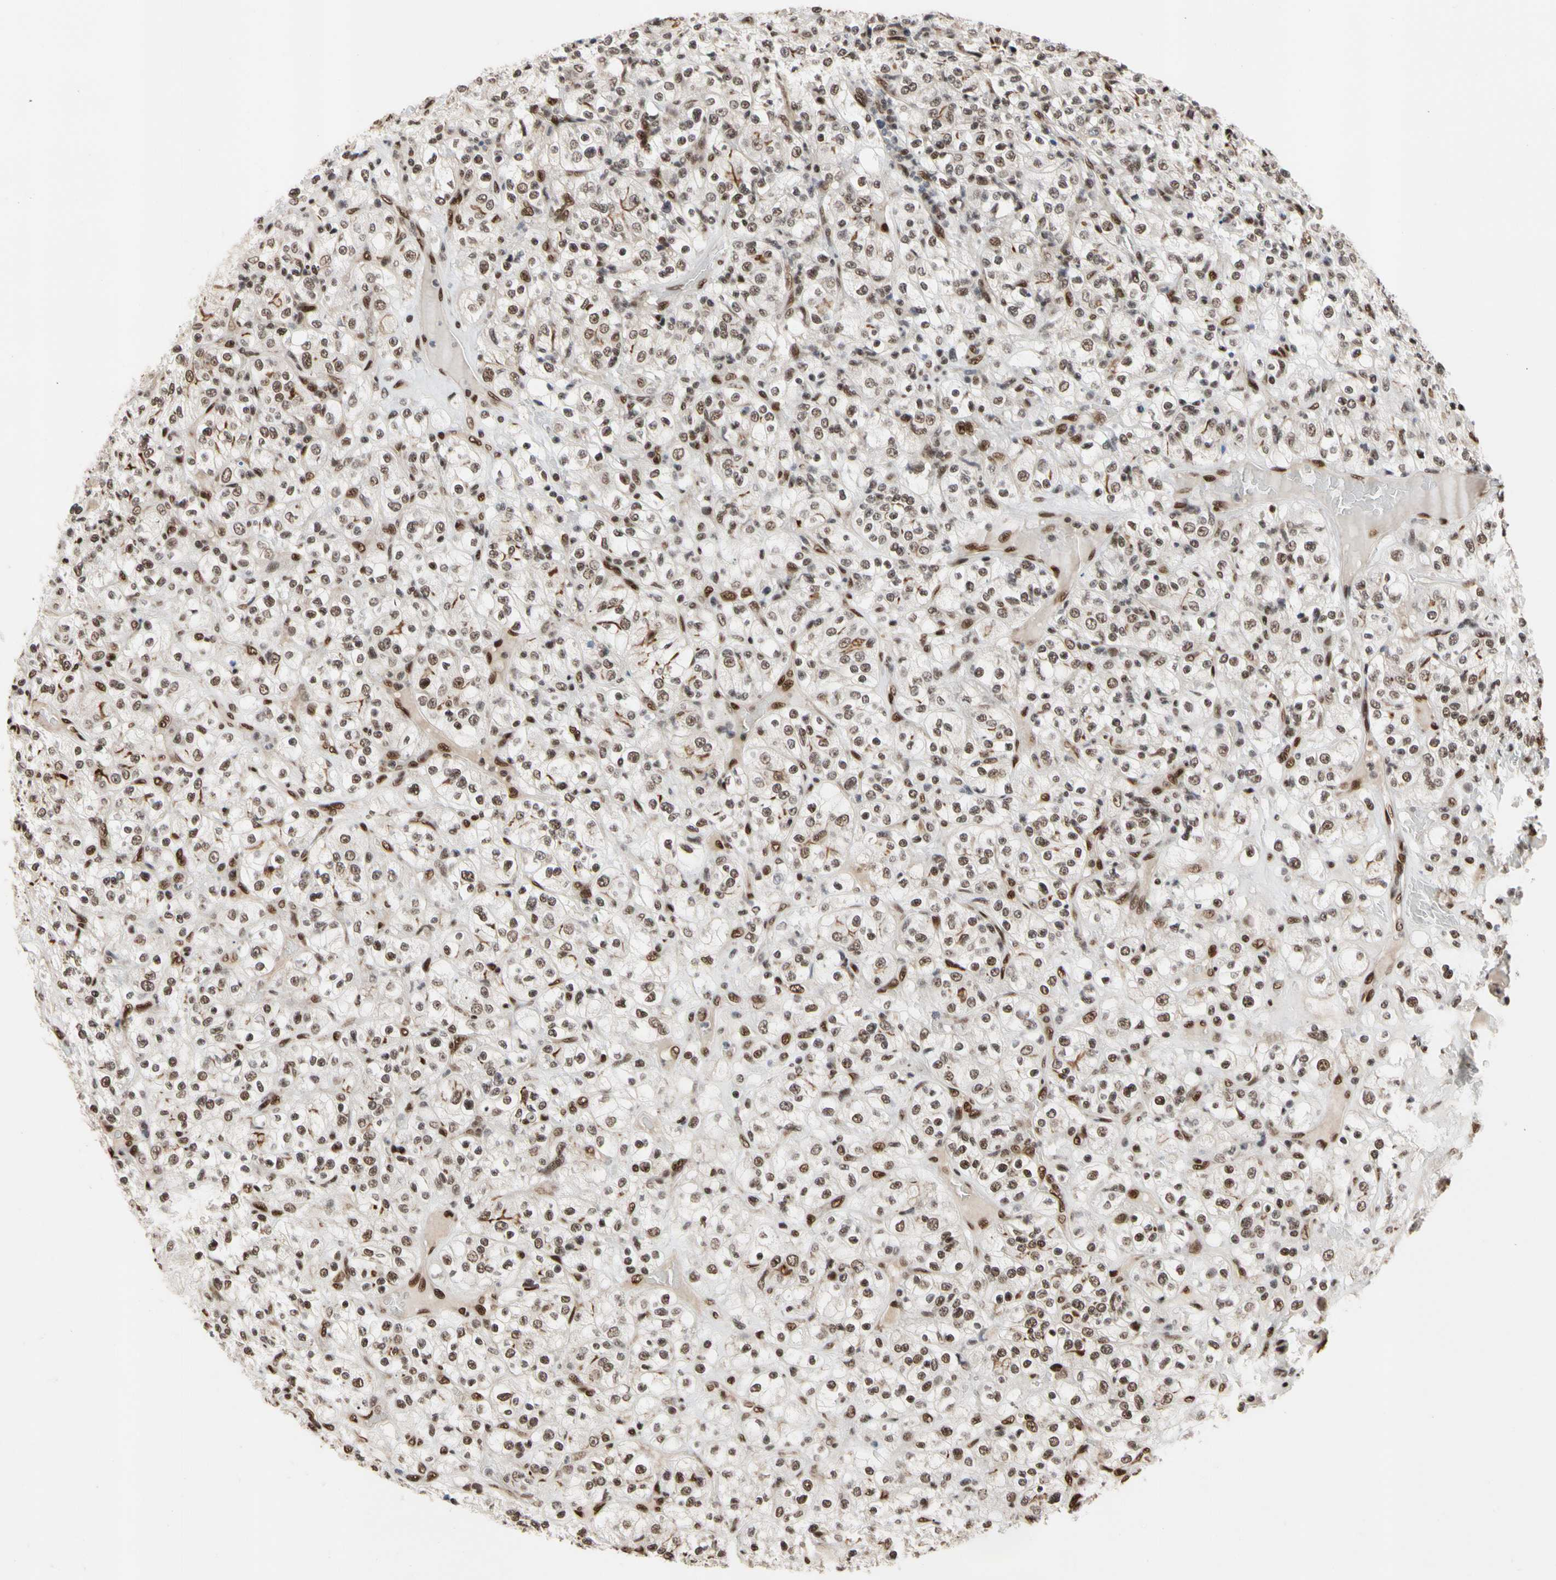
{"staining": {"intensity": "moderate", "quantity": ">75%", "location": "nuclear"}, "tissue": "renal cancer", "cell_type": "Tumor cells", "image_type": "cancer", "snomed": [{"axis": "morphology", "description": "Normal tissue, NOS"}, {"axis": "morphology", "description": "Adenocarcinoma, NOS"}, {"axis": "topography", "description": "Kidney"}], "caption": "Immunohistochemistry (IHC) histopathology image of renal cancer stained for a protein (brown), which displays medium levels of moderate nuclear positivity in about >75% of tumor cells.", "gene": "FAM98B", "patient": {"sex": "female", "age": 72}}